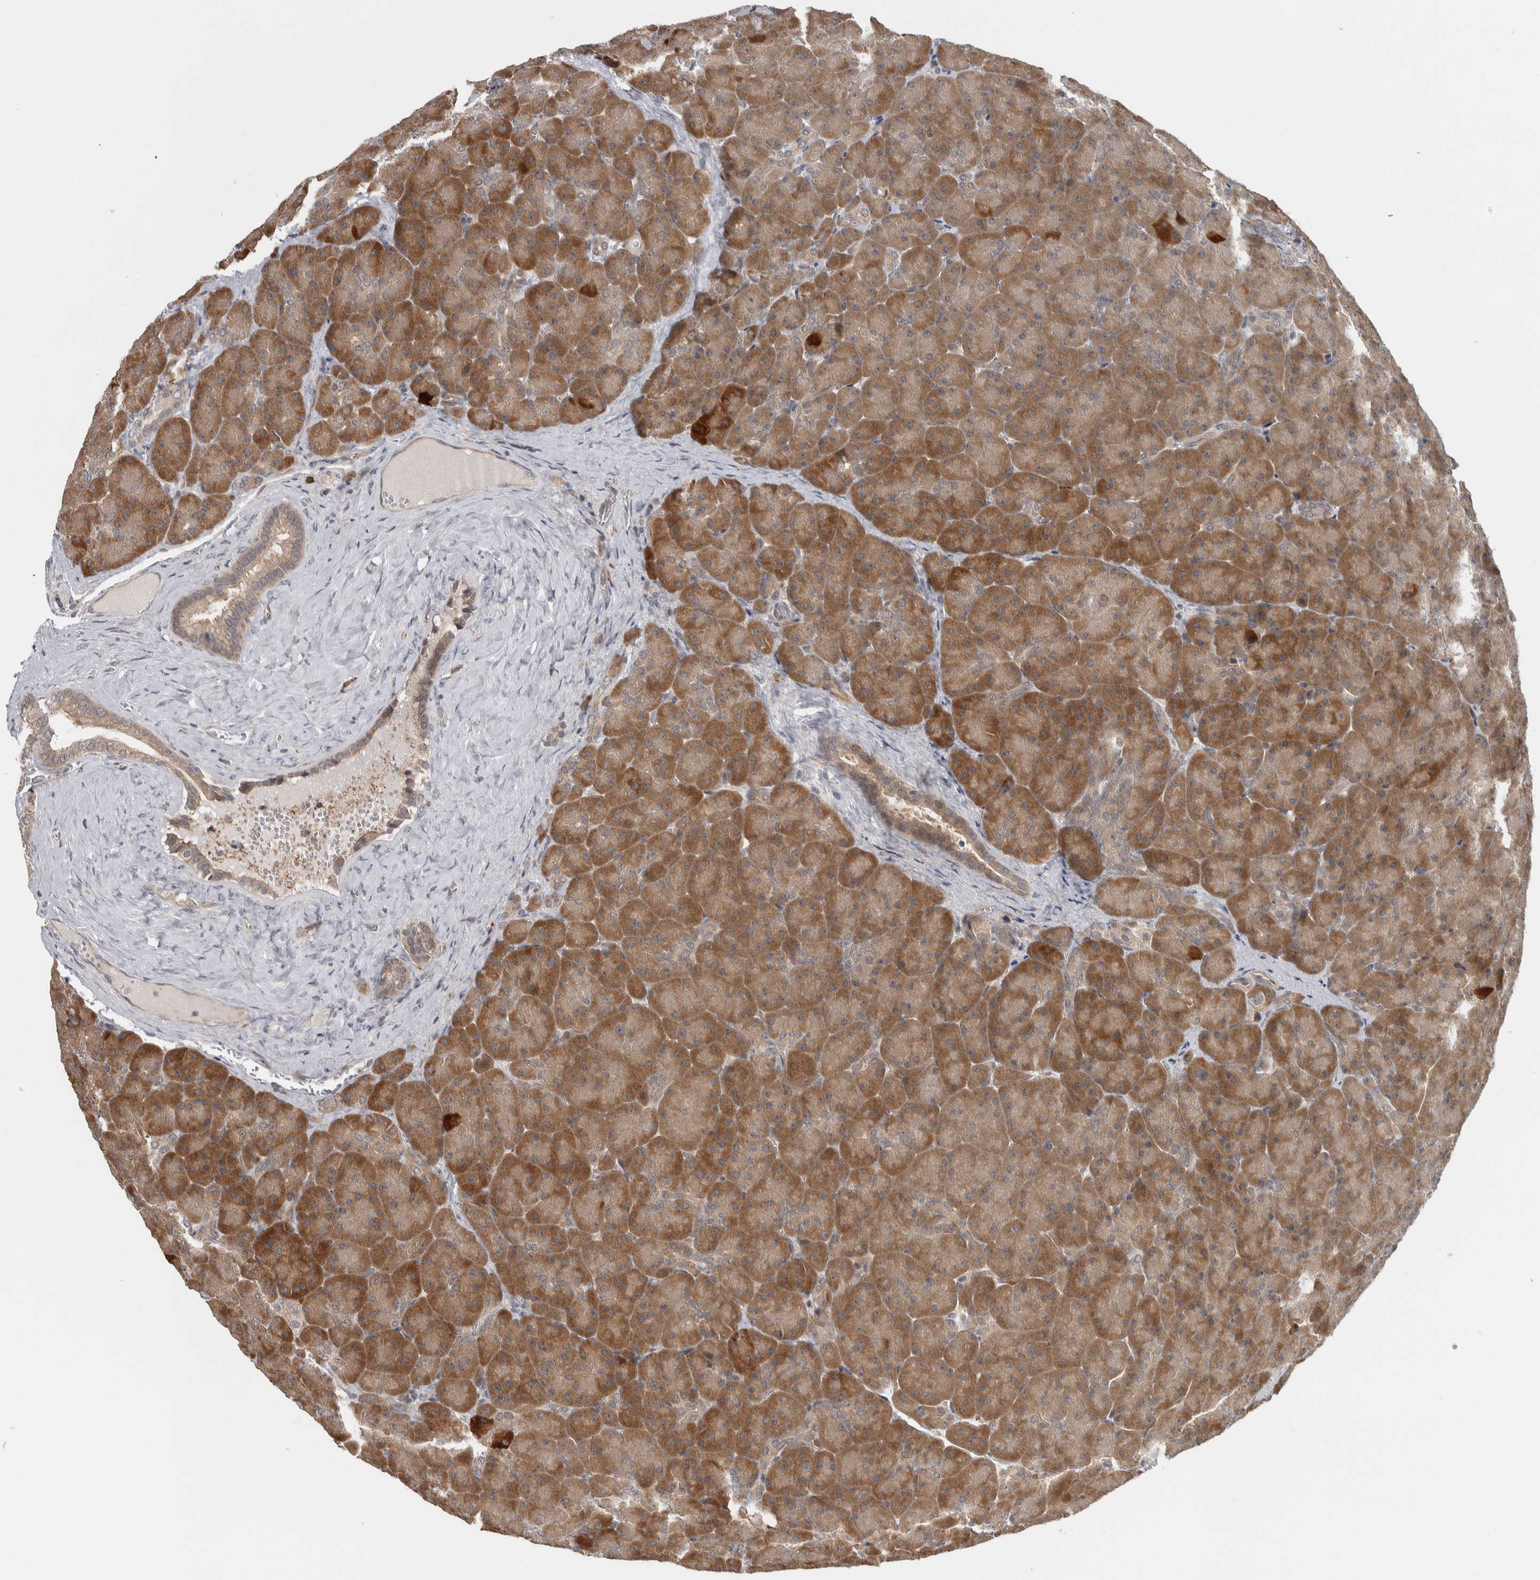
{"staining": {"intensity": "moderate", "quantity": ">75%", "location": "cytoplasmic/membranous"}, "tissue": "pancreas", "cell_type": "Exocrine glandular cells", "image_type": "normal", "snomed": [{"axis": "morphology", "description": "Normal tissue, NOS"}, {"axis": "topography", "description": "Pancreas"}], "caption": "IHC image of unremarkable human pancreas stained for a protein (brown), which shows medium levels of moderate cytoplasmic/membranous staining in approximately >75% of exocrine glandular cells.", "gene": "TBC1D31", "patient": {"sex": "male", "age": 66}}